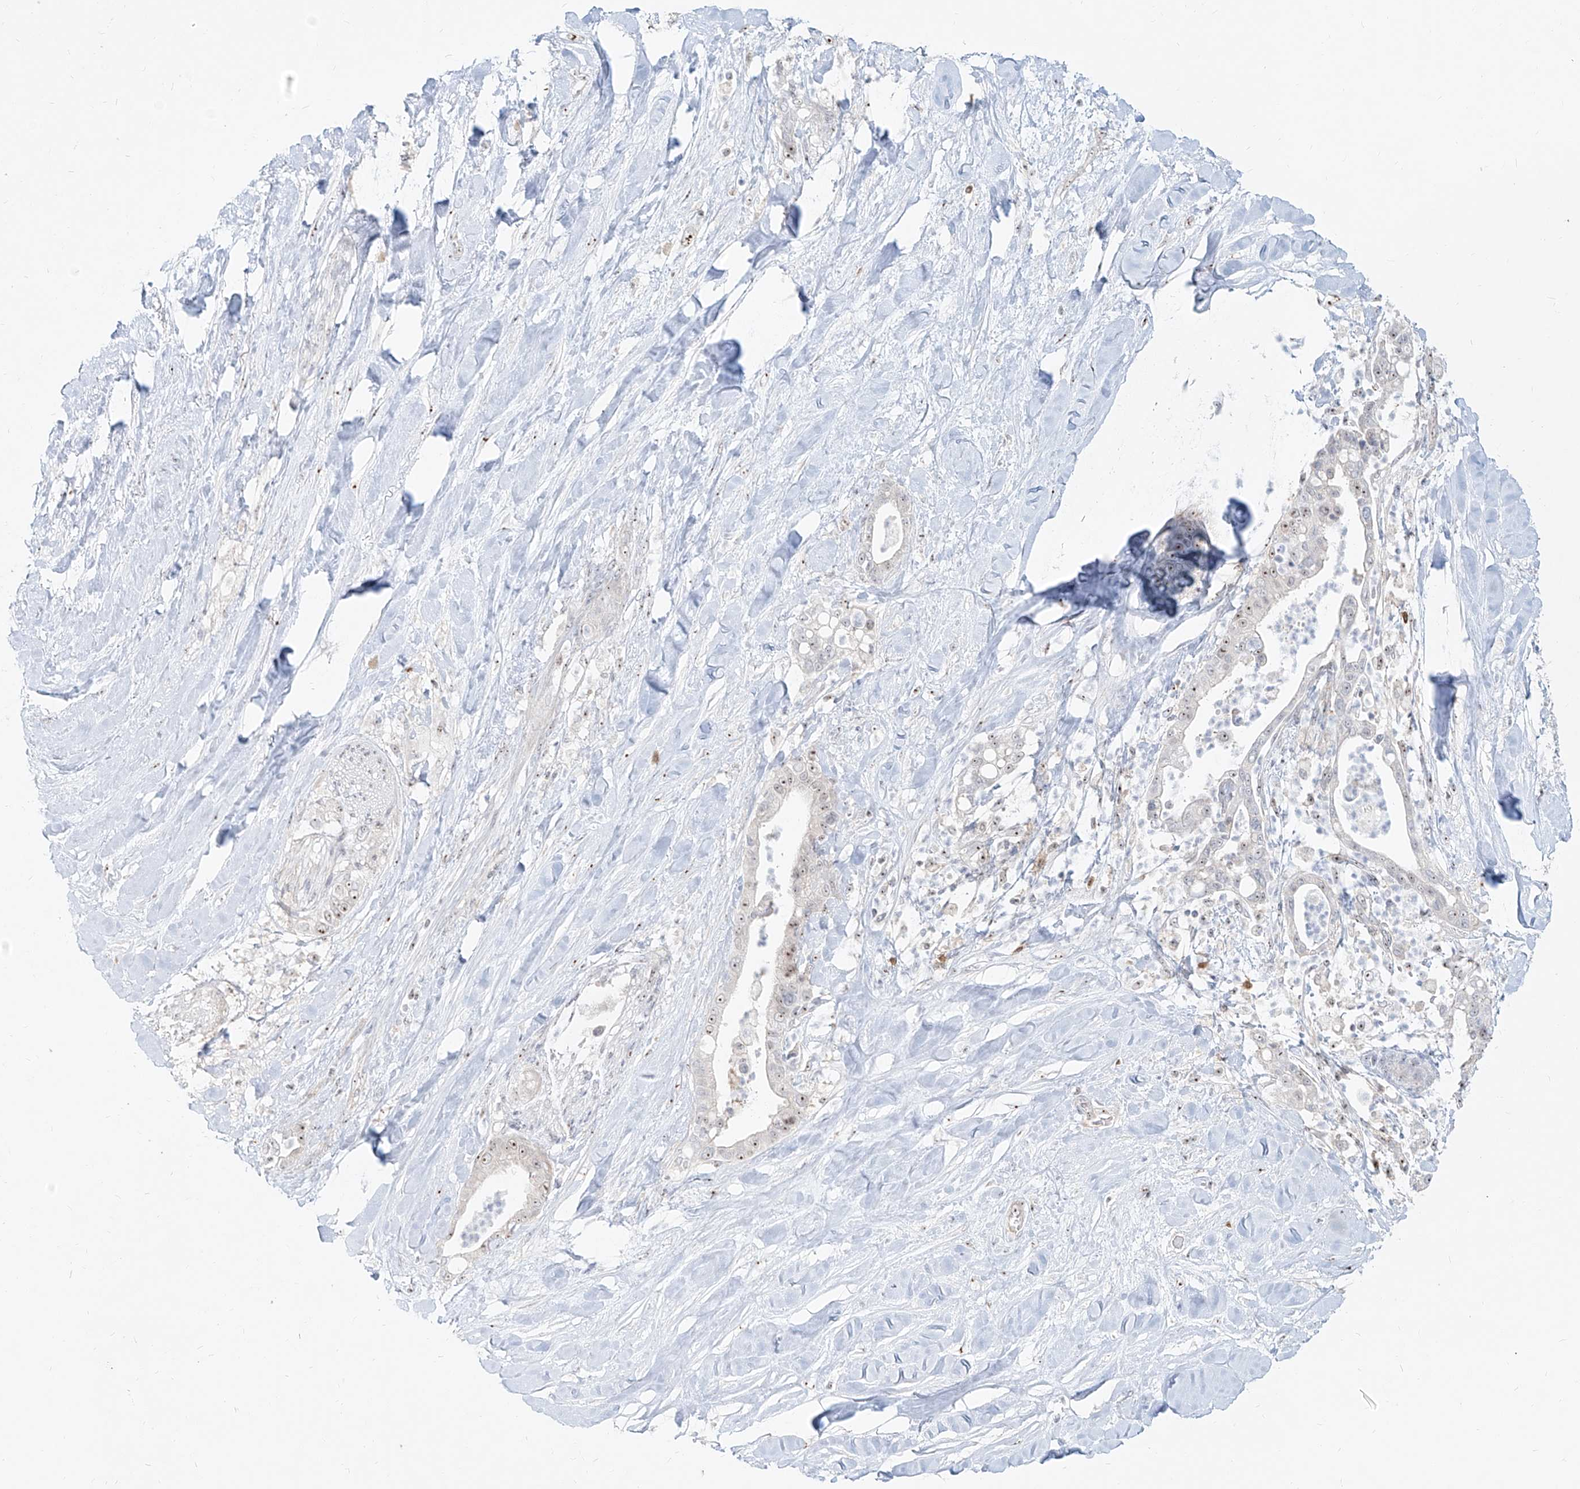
{"staining": {"intensity": "weak", "quantity": ">75%", "location": "cytoplasmic/membranous,nuclear"}, "tissue": "liver cancer", "cell_type": "Tumor cells", "image_type": "cancer", "snomed": [{"axis": "morphology", "description": "Cholangiocarcinoma"}, {"axis": "topography", "description": "Liver"}], "caption": "The immunohistochemical stain highlights weak cytoplasmic/membranous and nuclear staining in tumor cells of liver cholangiocarcinoma tissue.", "gene": "BYSL", "patient": {"sex": "female", "age": 54}}